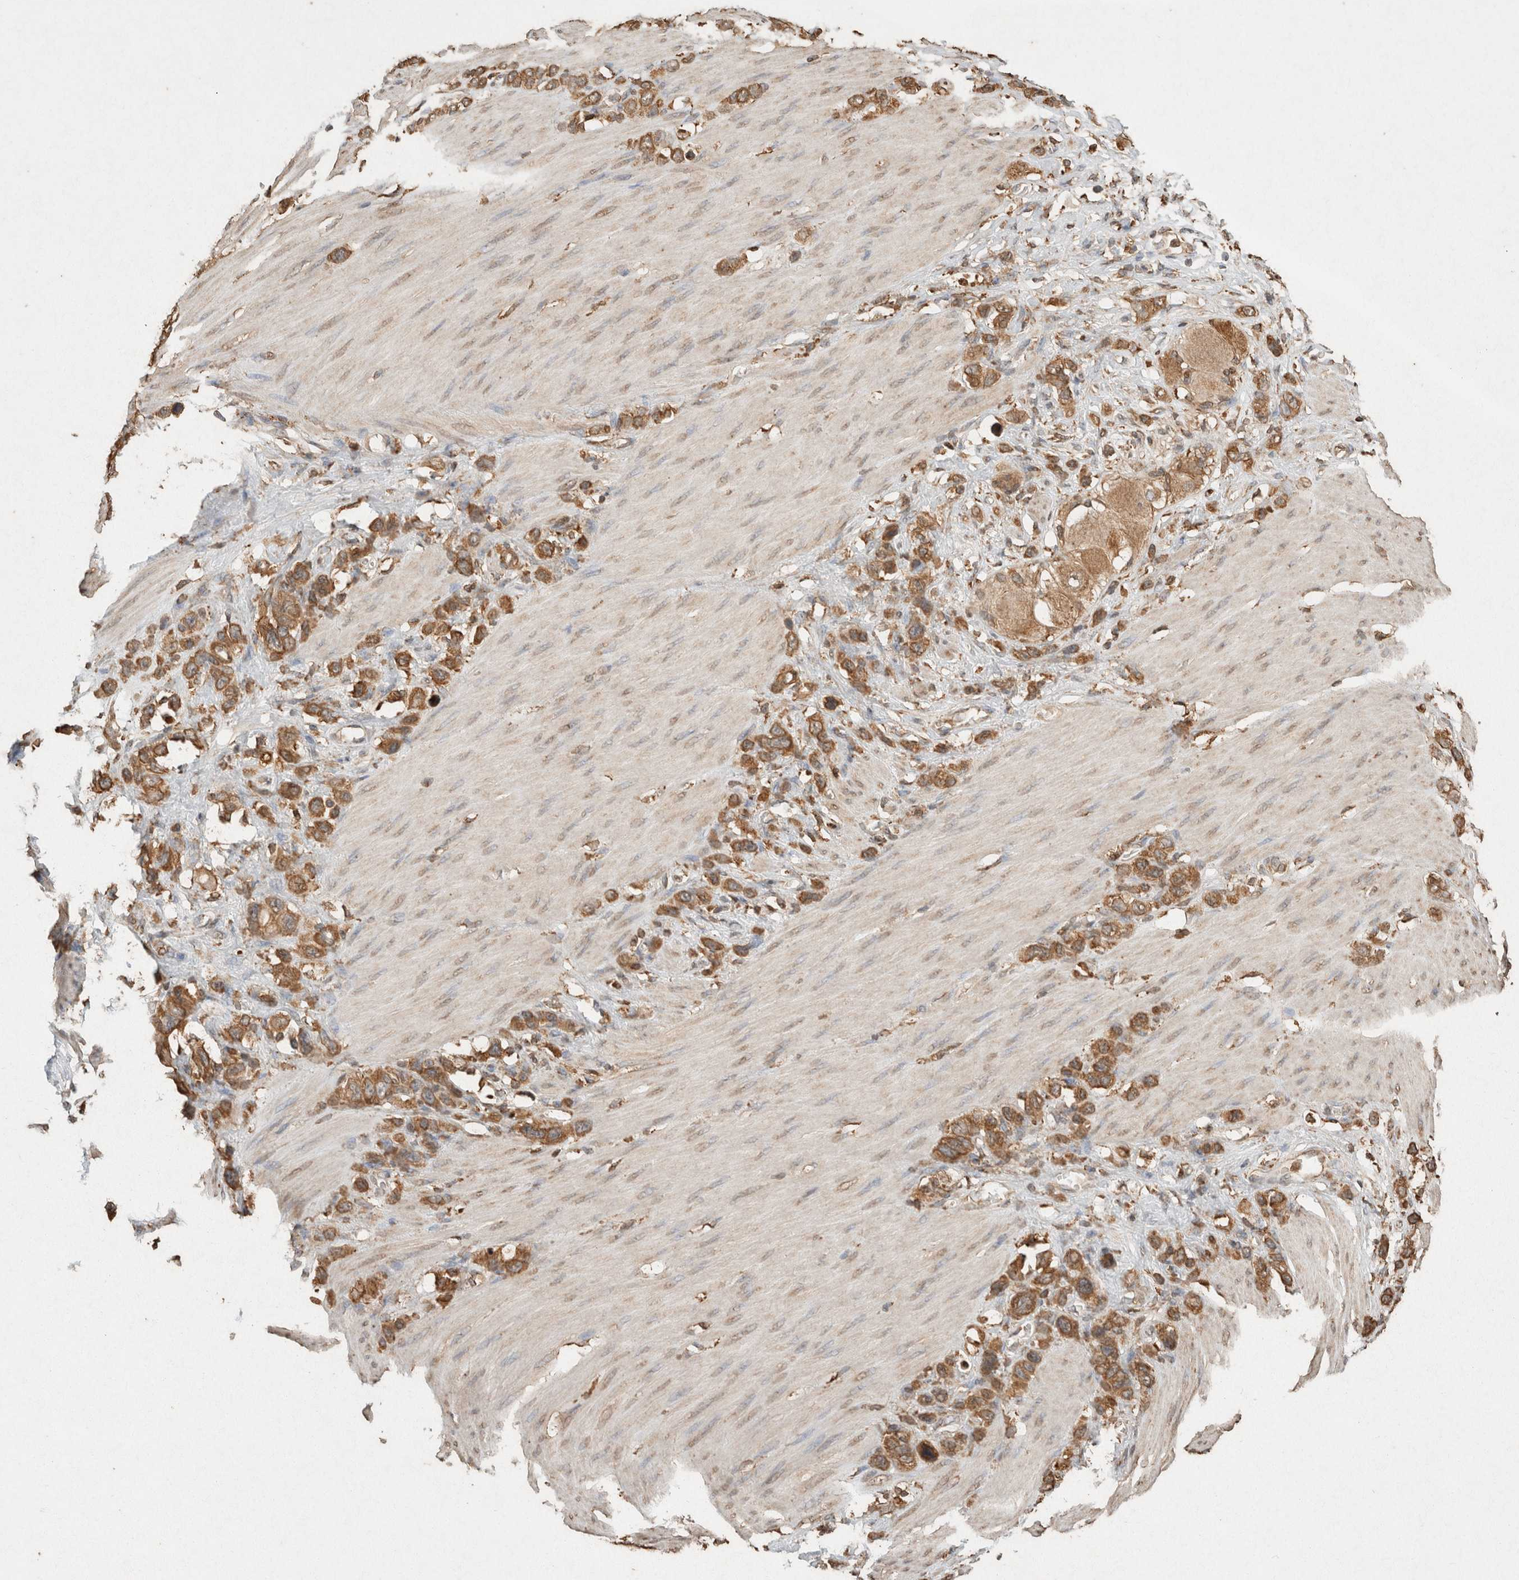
{"staining": {"intensity": "moderate", "quantity": ">75%", "location": "cytoplasmic/membranous"}, "tissue": "stomach cancer", "cell_type": "Tumor cells", "image_type": "cancer", "snomed": [{"axis": "morphology", "description": "Adenocarcinoma, NOS"}, {"axis": "morphology", "description": "Adenocarcinoma, High grade"}, {"axis": "topography", "description": "Stomach, upper"}, {"axis": "topography", "description": "Stomach, lower"}], "caption": "IHC photomicrograph of neoplastic tissue: human stomach cancer (adenocarcinoma (high-grade)) stained using immunohistochemistry reveals medium levels of moderate protein expression localized specifically in the cytoplasmic/membranous of tumor cells, appearing as a cytoplasmic/membranous brown color.", "gene": "ERAP1", "patient": {"sex": "female", "age": 65}}